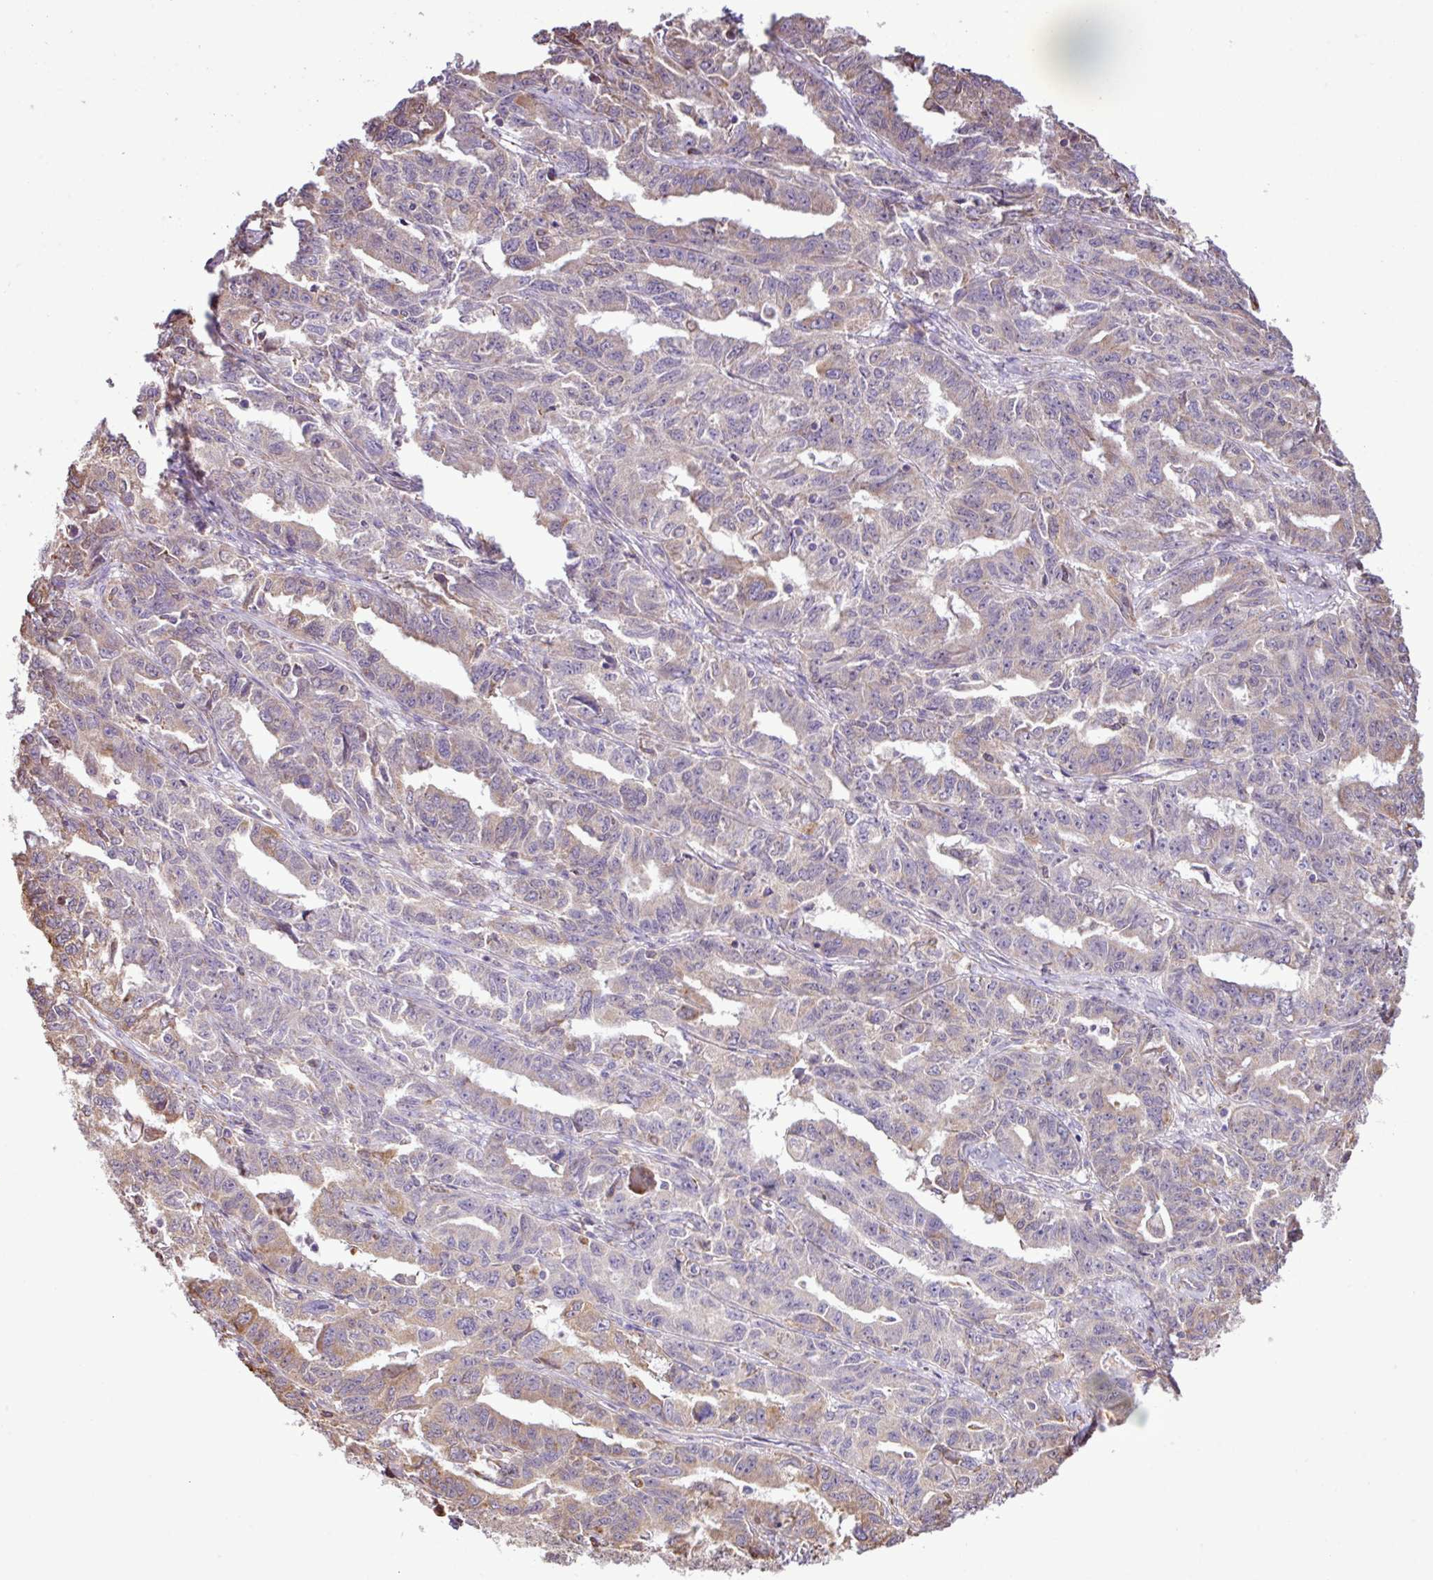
{"staining": {"intensity": "moderate", "quantity": "<25%", "location": "cytoplasmic/membranous"}, "tissue": "ovarian cancer", "cell_type": "Tumor cells", "image_type": "cancer", "snomed": [{"axis": "morphology", "description": "Adenocarcinoma, NOS"}, {"axis": "morphology", "description": "Carcinoma, endometroid"}, {"axis": "topography", "description": "Ovary"}], "caption": "High-magnification brightfield microscopy of ovarian cancer (endometroid carcinoma) stained with DAB (brown) and counterstained with hematoxylin (blue). tumor cells exhibit moderate cytoplasmic/membranous expression is identified in about<25% of cells.", "gene": "ZSCAN5A", "patient": {"sex": "female", "age": 72}}